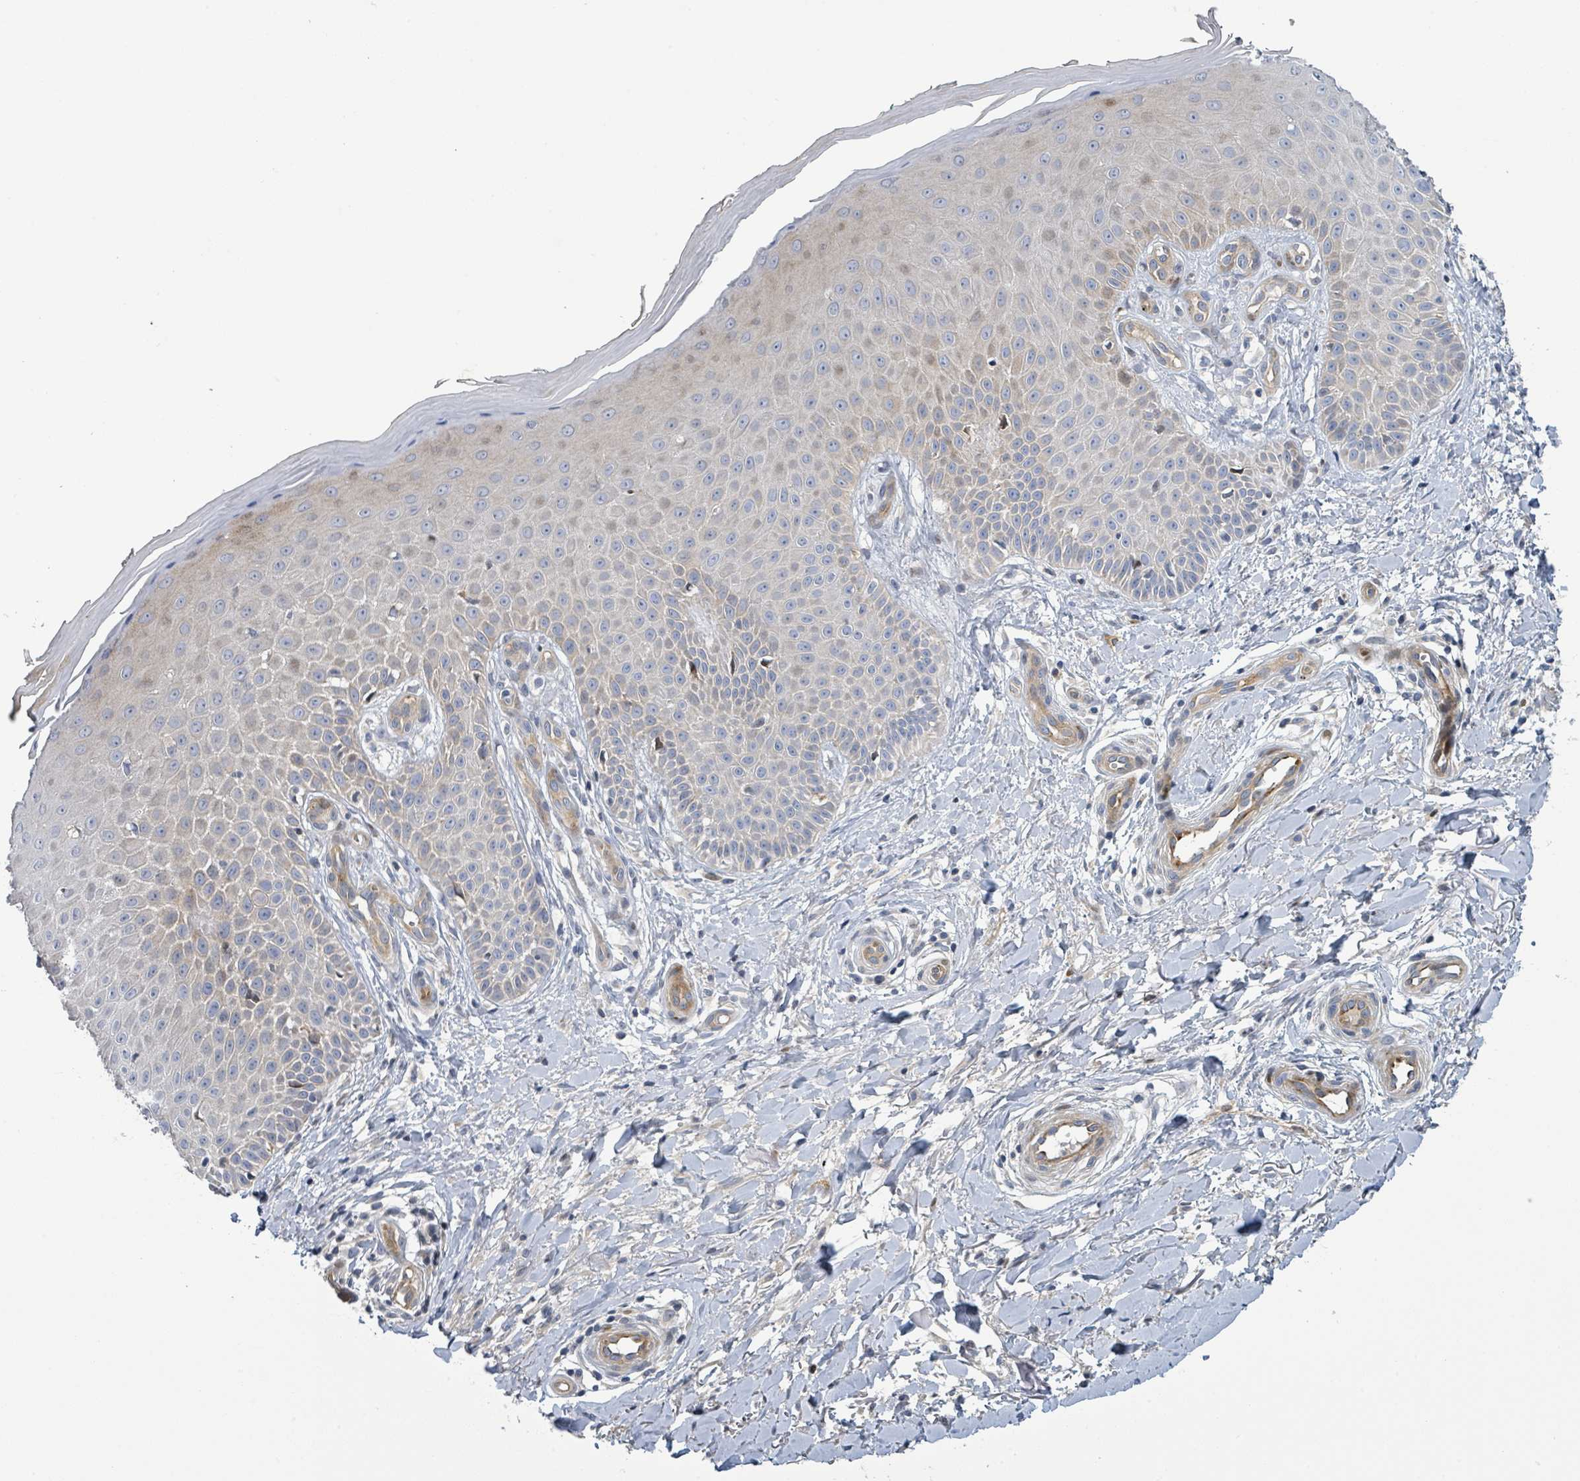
{"staining": {"intensity": "negative", "quantity": "none", "location": "none"}, "tissue": "skin", "cell_type": "Fibroblasts", "image_type": "normal", "snomed": [{"axis": "morphology", "description": "Normal tissue, NOS"}, {"axis": "topography", "description": "Skin"}], "caption": "Photomicrograph shows no significant protein staining in fibroblasts of normal skin.", "gene": "CFAP210", "patient": {"sex": "male", "age": 81}}